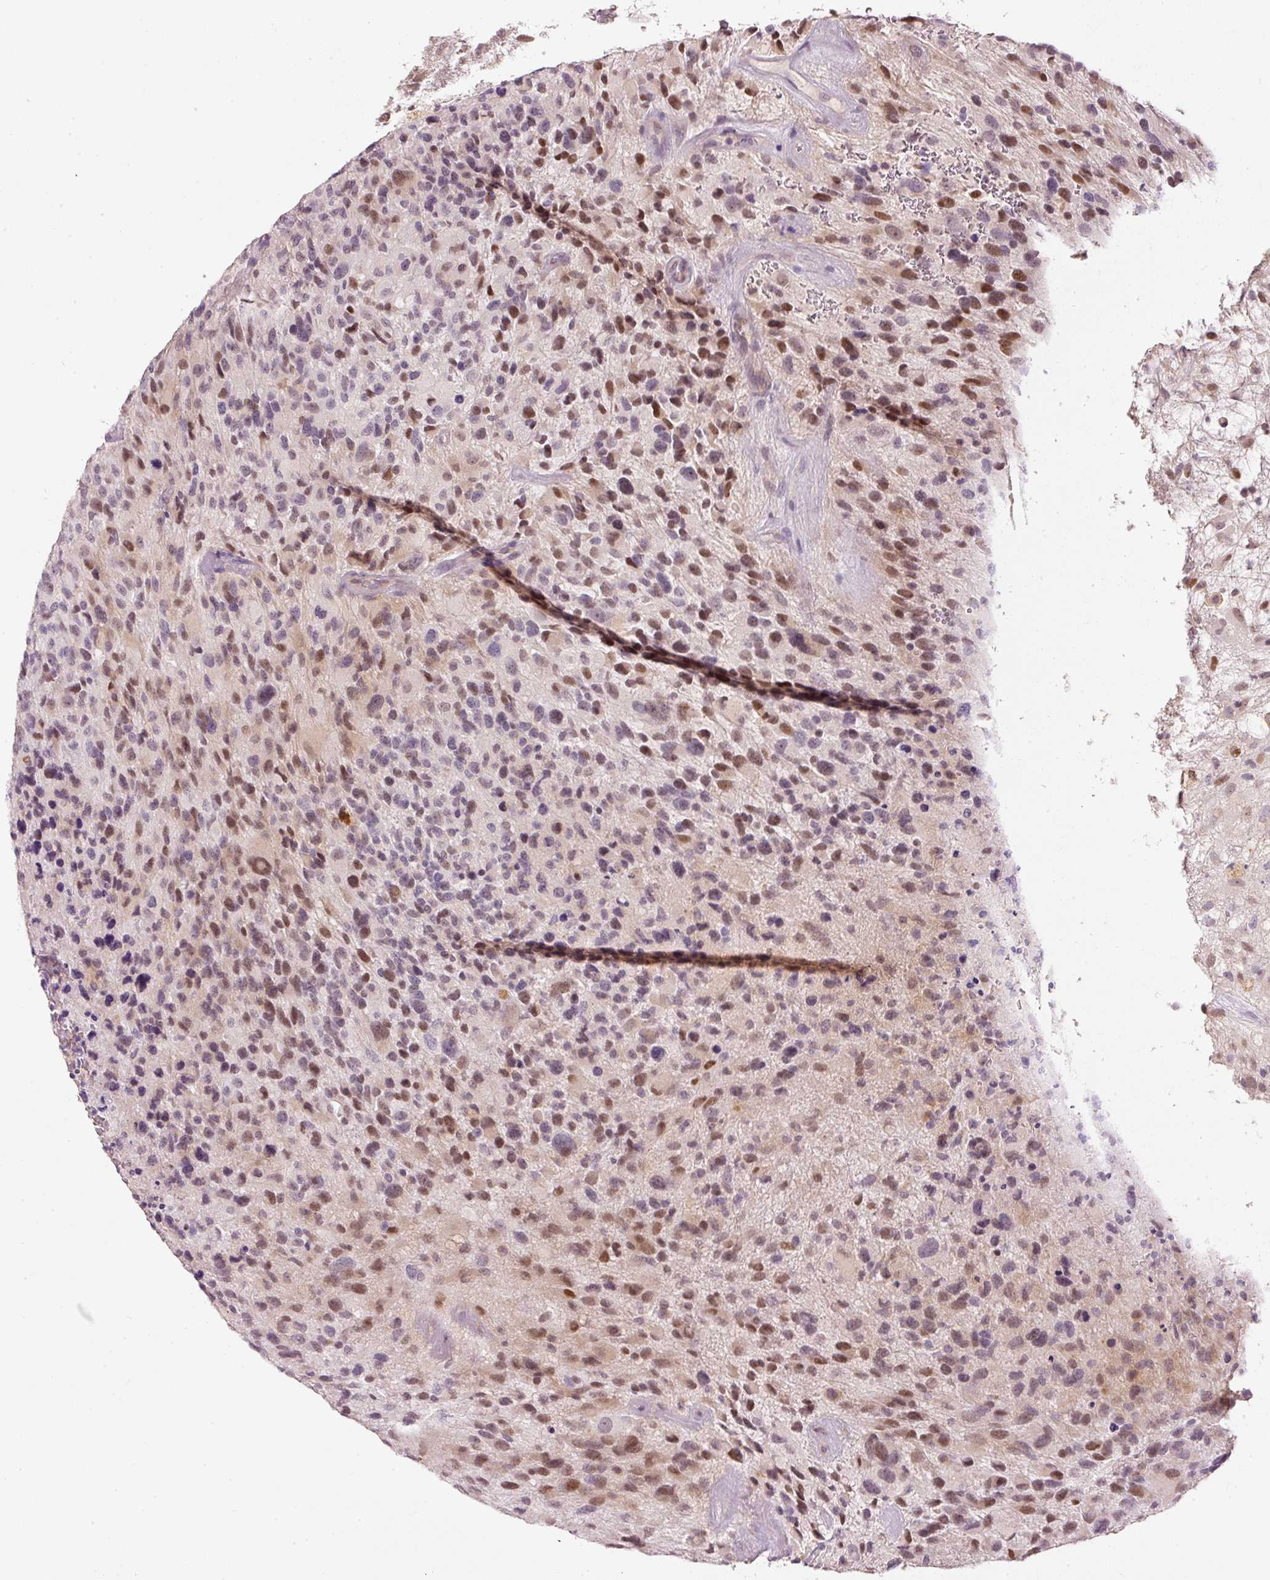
{"staining": {"intensity": "moderate", "quantity": "25%-75%", "location": "nuclear"}, "tissue": "glioma", "cell_type": "Tumor cells", "image_type": "cancer", "snomed": [{"axis": "morphology", "description": "Glioma, malignant, High grade"}, {"axis": "topography", "description": "Brain"}], "caption": "A brown stain labels moderate nuclear expression of a protein in human glioma tumor cells. Using DAB (3,3'-diaminobenzidine) (brown) and hematoxylin (blue) stains, captured at high magnification using brightfield microscopy.", "gene": "OSR2", "patient": {"sex": "female", "age": 67}}